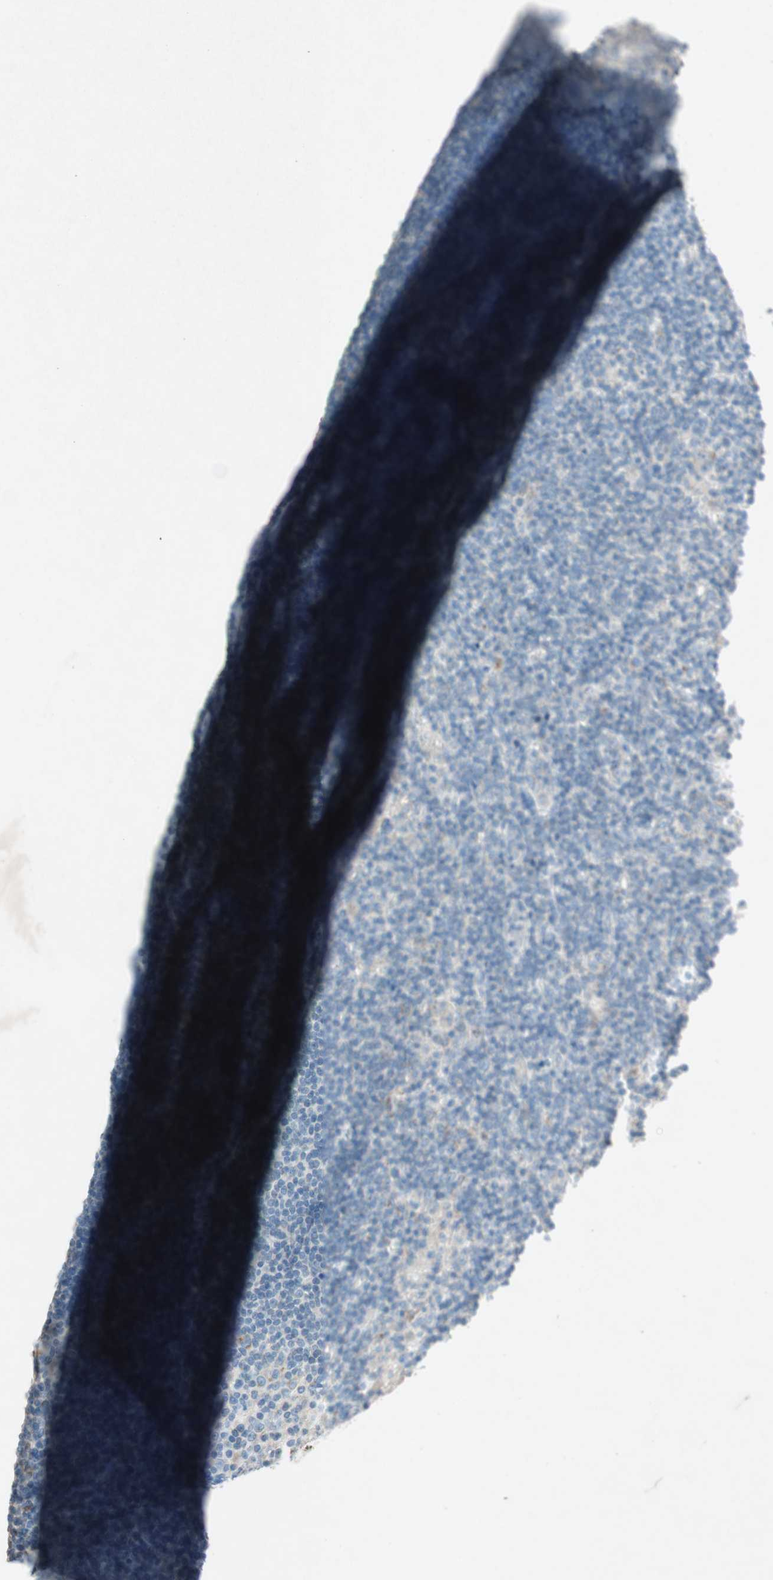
{"staining": {"intensity": "moderate", "quantity": ">75%", "location": "cytoplasmic/membranous"}, "tissue": "lymphoma", "cell_type": "Tumor cells", "image_type": "cancer", "snomed": [{"axis": "morphology", "description": "Hodgkin's disease, NOS"}, {"axis": "topography", "description": "Lymph node"}], "caption": "IHC (DAB) staining of lymphoma shows moderate cytoplasmic/membranous protein staining in approximately >75% of tumor cells.", "gene": "NKAIN1", "patient": {"sex": "female", "age": 57}}